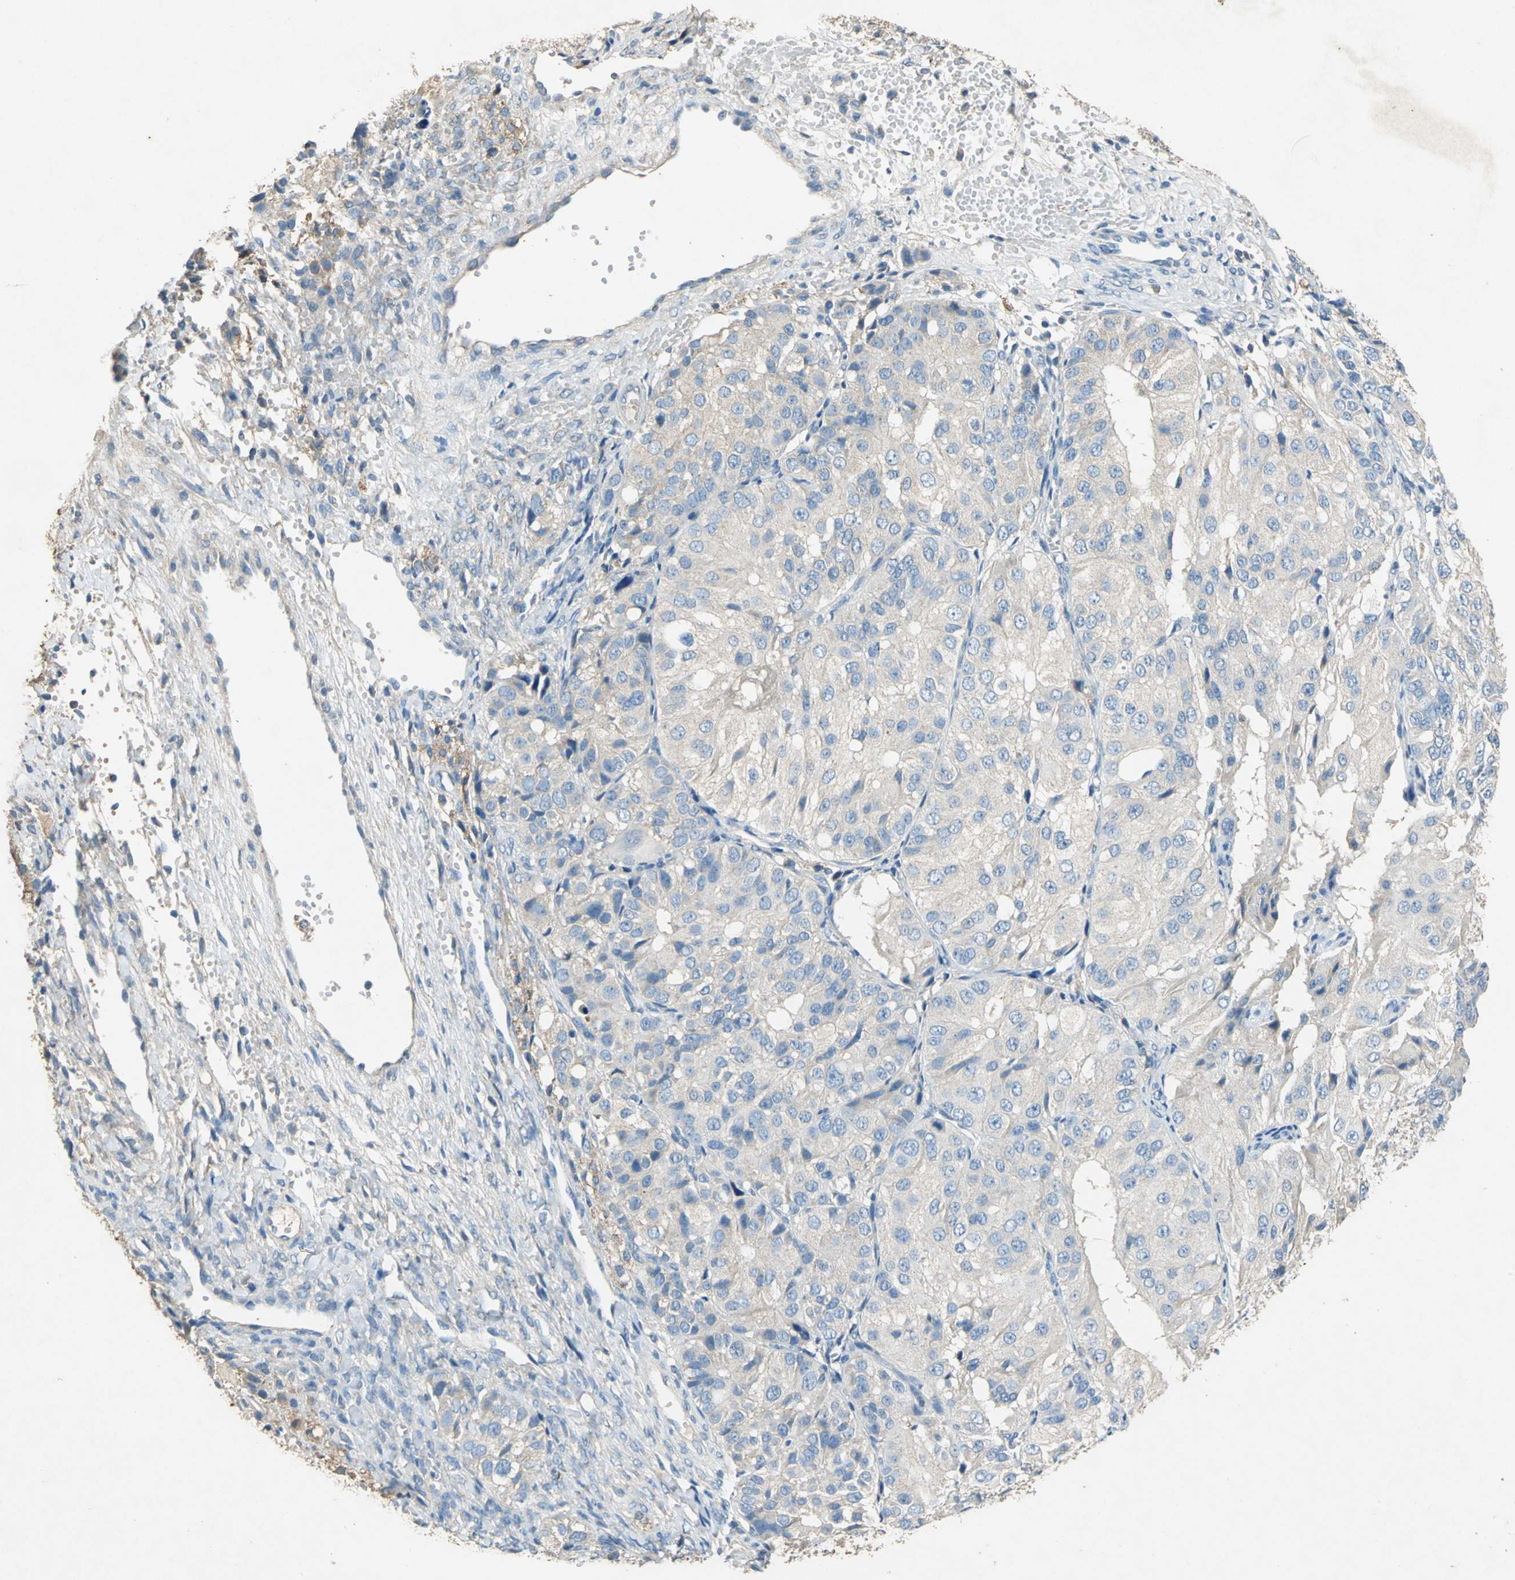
{"staining": {"intensity": "weak", "quantity": ">75%", "location": "cytoplasmic/membranous"}, "tissue": "ovarian cancer", "cell_type": "Tumor cells", "image_type": "cancer", "snomed": [{"axis": "morphology", "description": "Carcinoma, endometroid"}, {"axis": "topography", "description": "Ovary"}], "caption": "Brown immunohistochemical staining in human ovarian cancer (endometroid carcinoma) exhibits weak cytoplasmic/membranous staining in about >75% of tumor cells. Nuclei are stained in blue.", "gene": "ADAMTS5", "patient": {"sex": "female", "age": 51}}